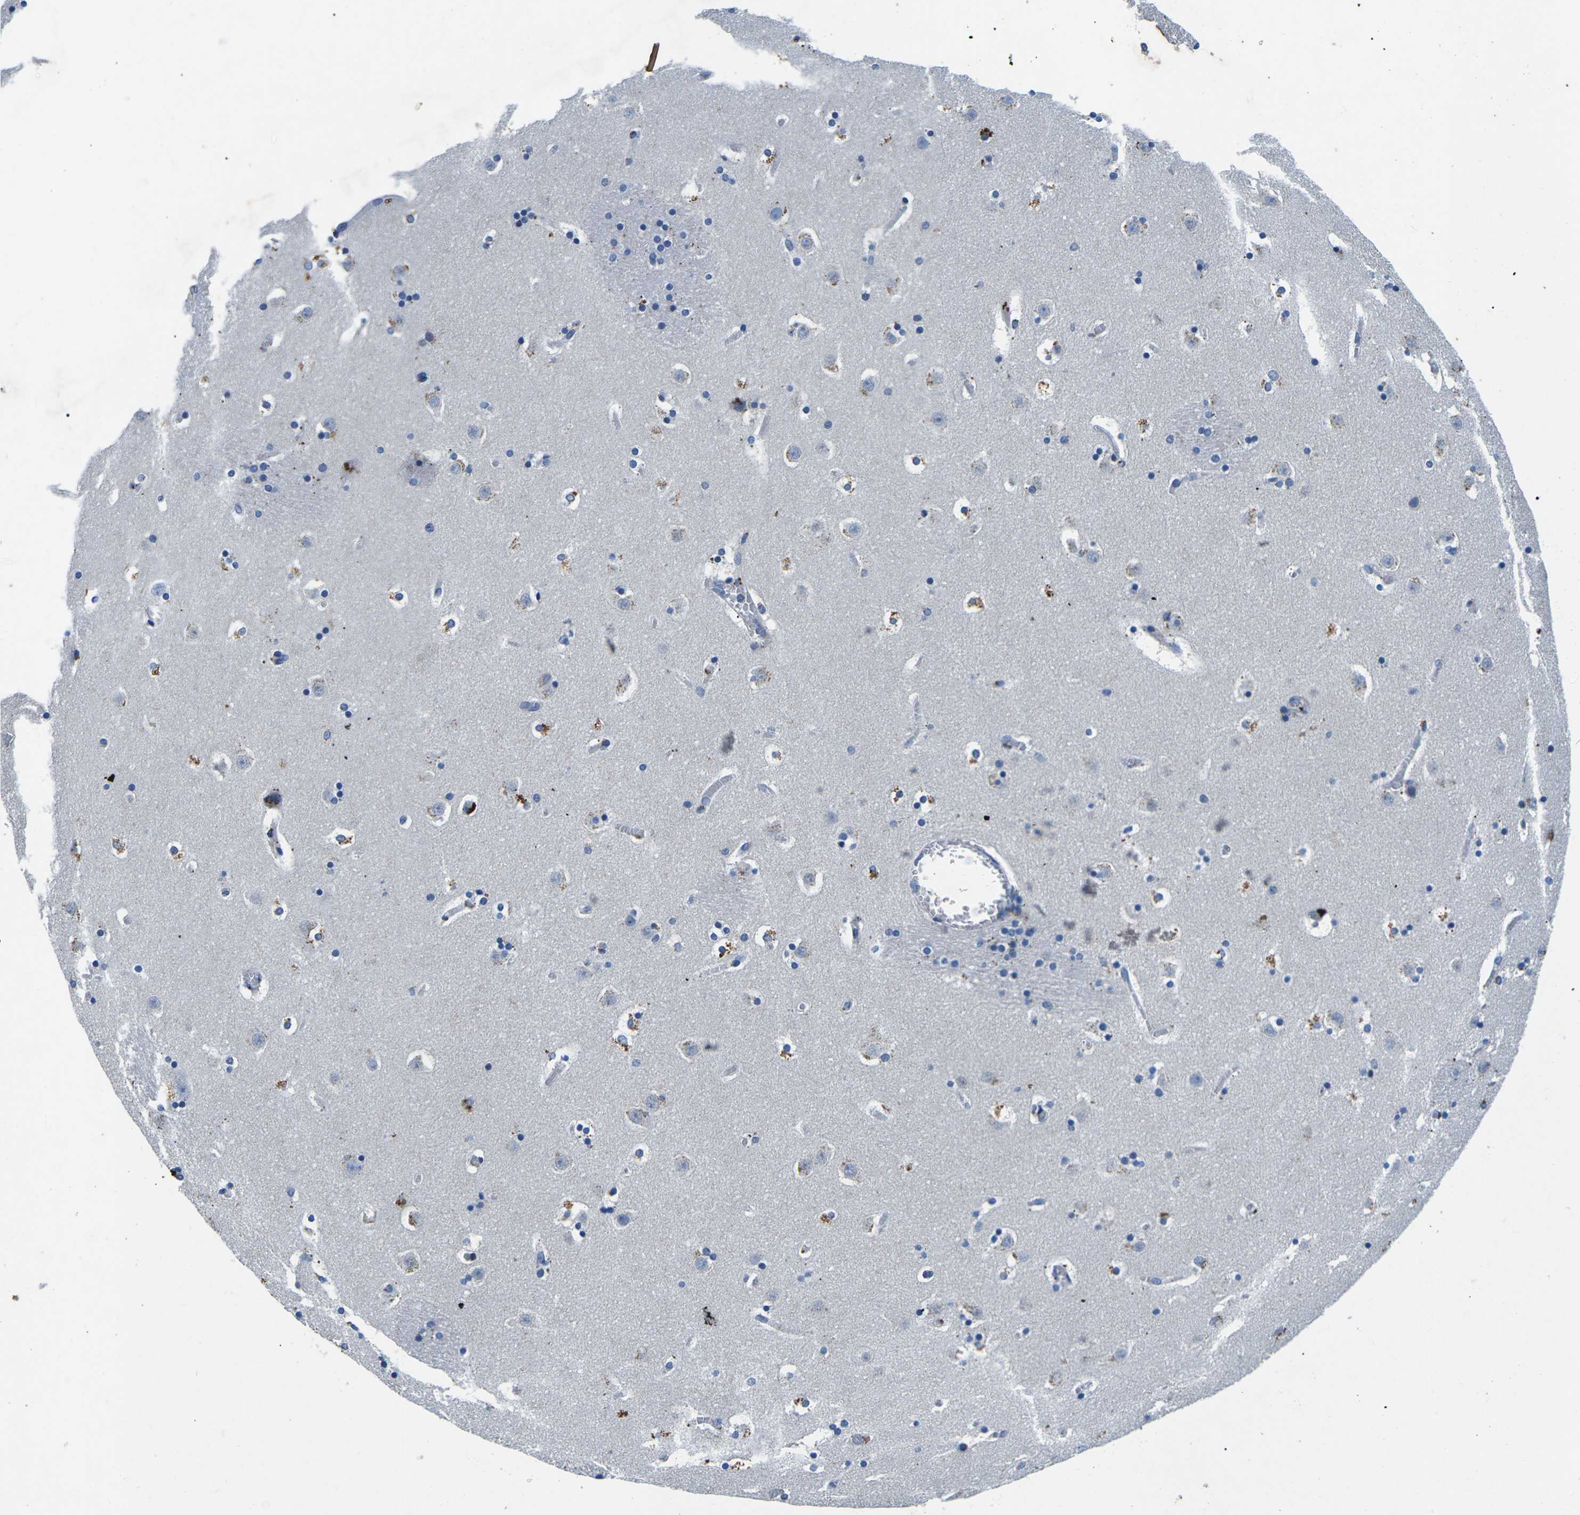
{"staining": {"intensity": "moderate", "quantity": "<25%", "location": "cytoplasmic/membranous"}, "tissue": "caudate", "cell_type": "Glial cells", "image_type": "normal", "snomed": [{"axis": "morphology", "description": "Normal tissue, NOS"}, {"axis": "topography", "description": "Lateral ventricle wall"}], "caption": "Brown immunohistochemical staining in normal human caudate reveals moderate cytoplasmic/membranous positivity in approximately <25% of glial cells. (DAB = brown stain, brightfield microscopy at high magnification).", "gene": "PDCD6IP", "patient": {"sex": "male", "age": 45}}